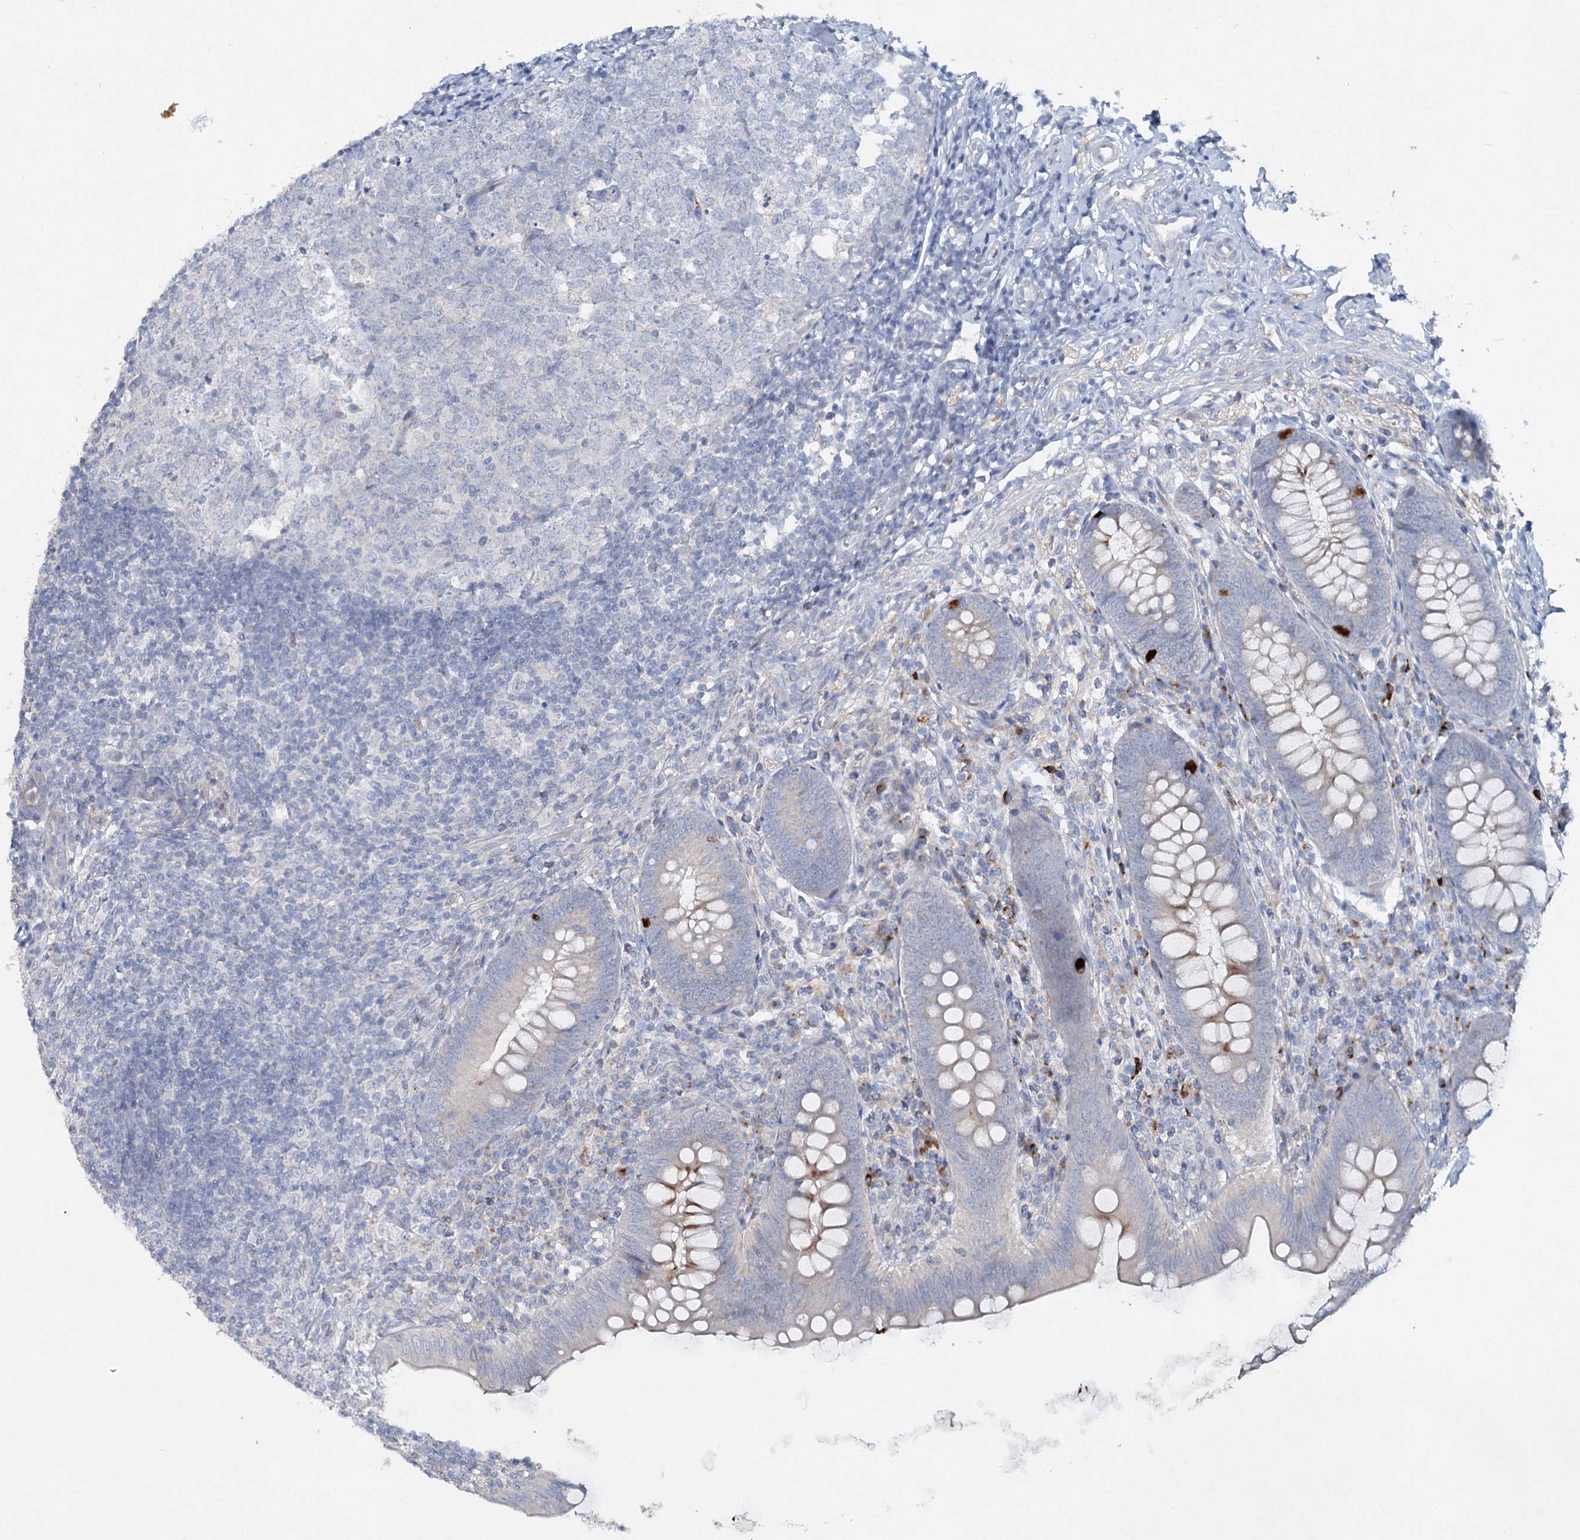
{"staining": {"intensity": "moderate", "quantity": "<25%", "location": "cytoplasmic/membranous"}, "tissue": "appendix", "cell_type": "Glandular cells", "image_type": "normal", "snomed": [{"axis": "morphology", "description": "Normal tissue, NOS"}, {"axis": "topography", "description": "Appendix"}], "caption": "The image demonstrates staining of benign appendix, revealing moderate cytoplasmic/membranous protein positivity (brown color) within glandular cells.", "gene": "RFX6", "patient": {"sex": "male", "age": 14}}